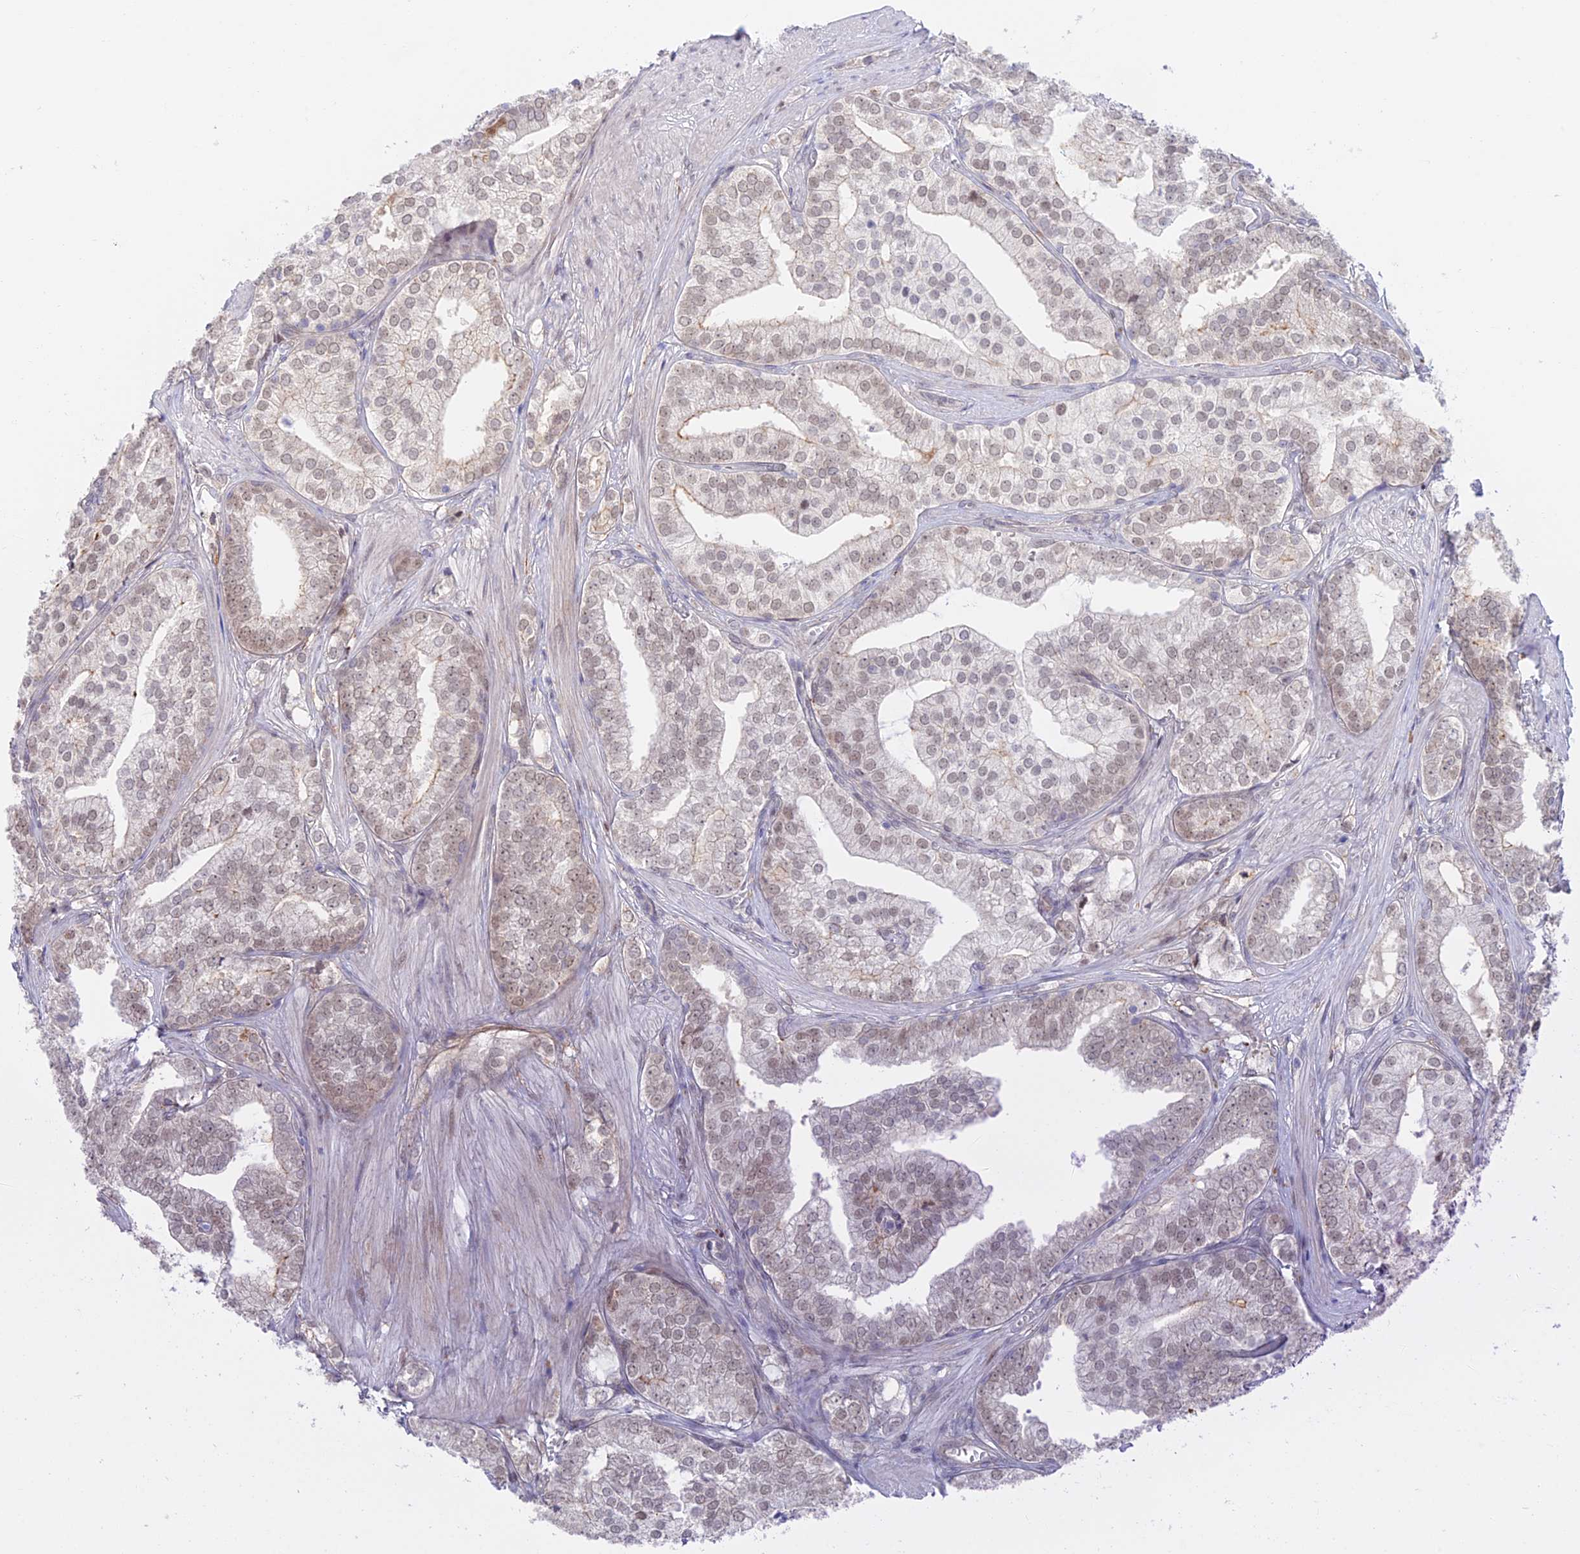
{"staining": {"intensity": "weak", "quantity": "25%-75%", "location": "nuclear"}, "tissue": "prostate cancer", "cell_type": "Tumor cells", "image_type": "cancer", "snomed": [{"axis": "morphology", "description": "Adenocarcinoma, High grade"}, {"axis": "topography", "description": "Prostate"}], "caption": "Approximately 25%-75% of tumor cells in human prostate cancer (high-grade adenocarcinoma) display weak nuclear protein expression as visualized by brown immunohistochemical staining.", "gene": "ZUP1", "patient": {"sex": "male", "age": 50}}